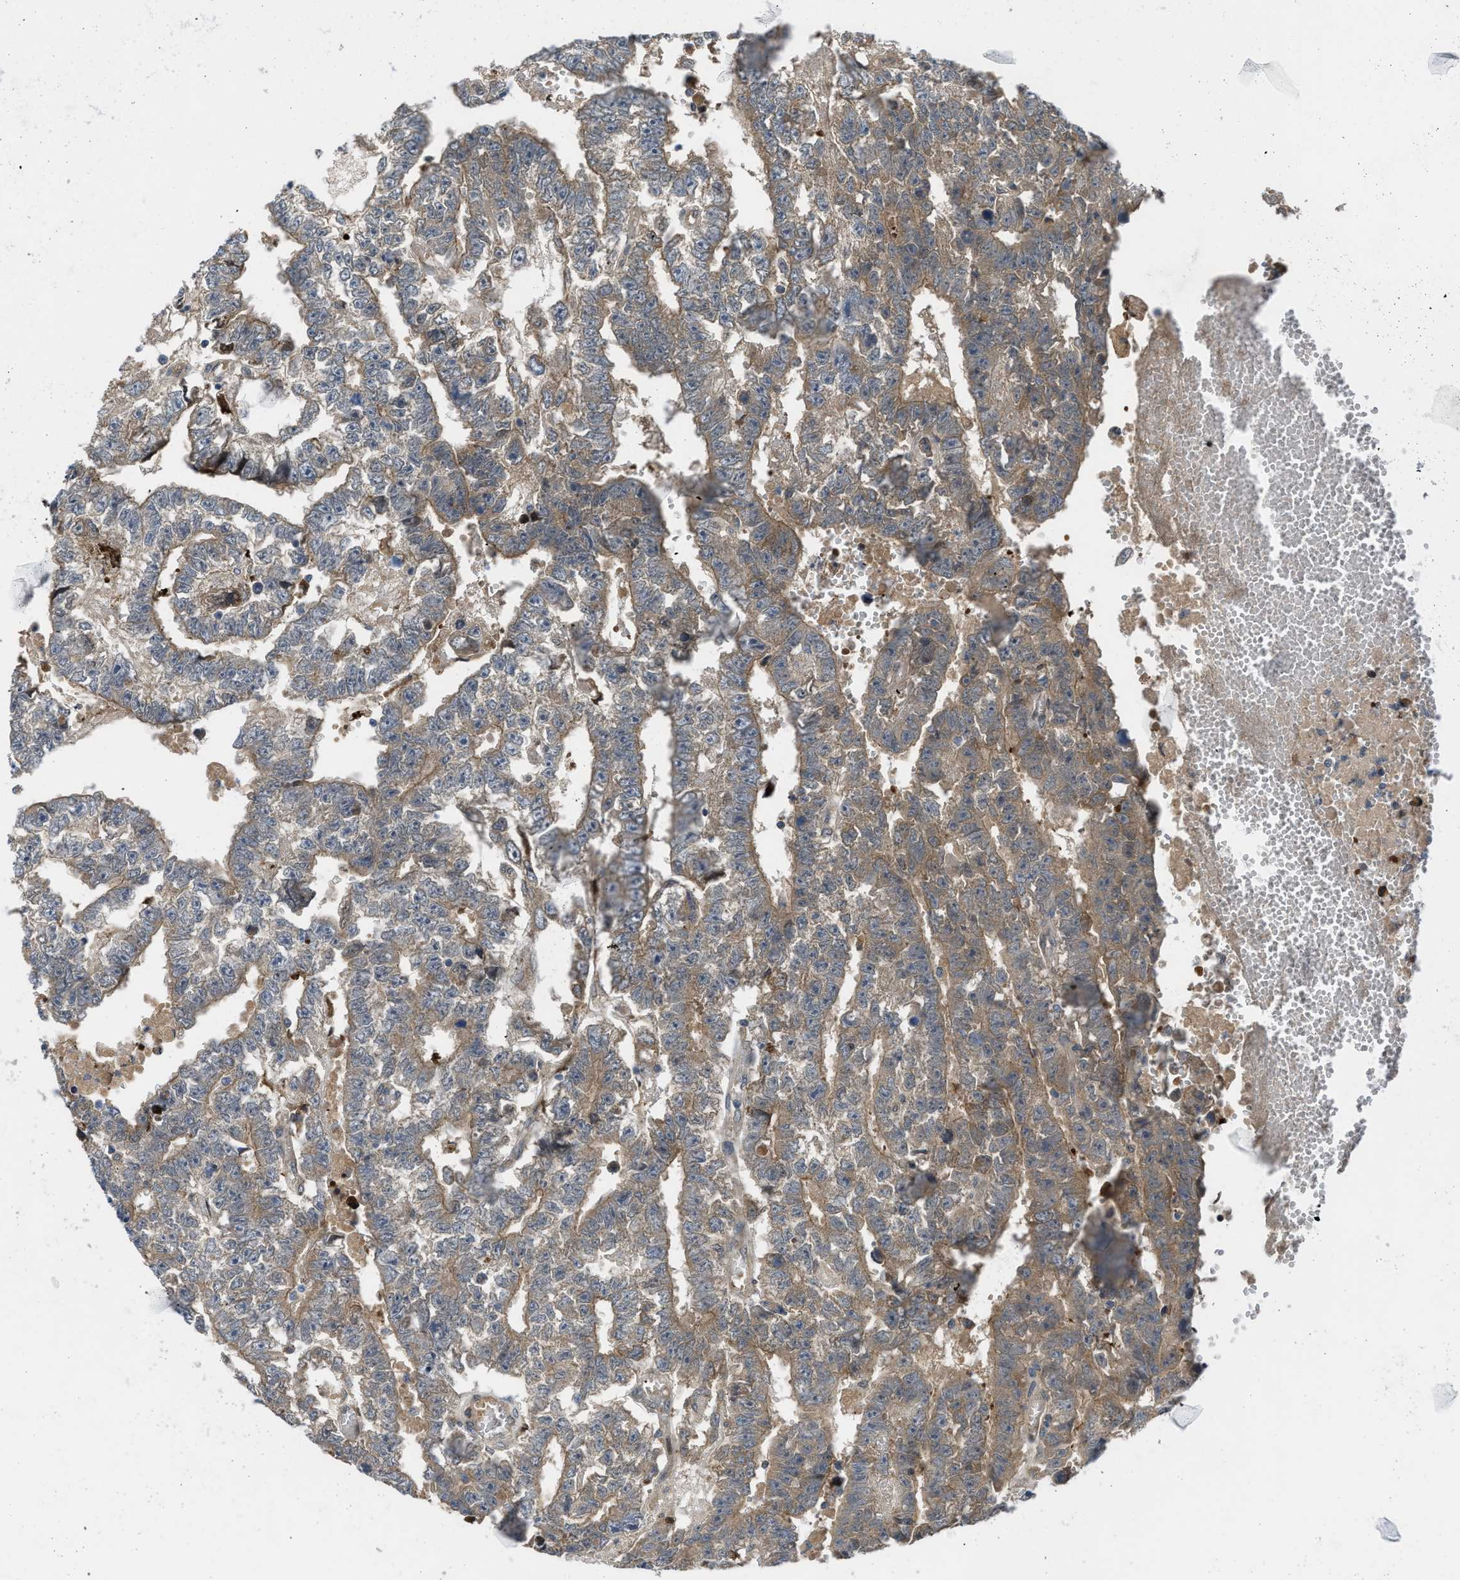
{"staining": {"intensity": "moderate", "quantity": ">75%", "location": "cytoplasmic/membranous"}, "tissue": "testis cancer", "cell_type": "Tumor cells", "image_type": "cancer", "snomed": [{"axis": "morphology", "description": "Carcinoma, Embryonal, NOS"}, {"axis": "topography", "description": "Testis"}], "caption": "Tumor cells display moderate cytoplasmic/membranous positivity in approximately >75% of cells in embryonal carcinoma (testis).", "gene": "BAZ2B", "patient": {"sex": "male", "age": 25}}